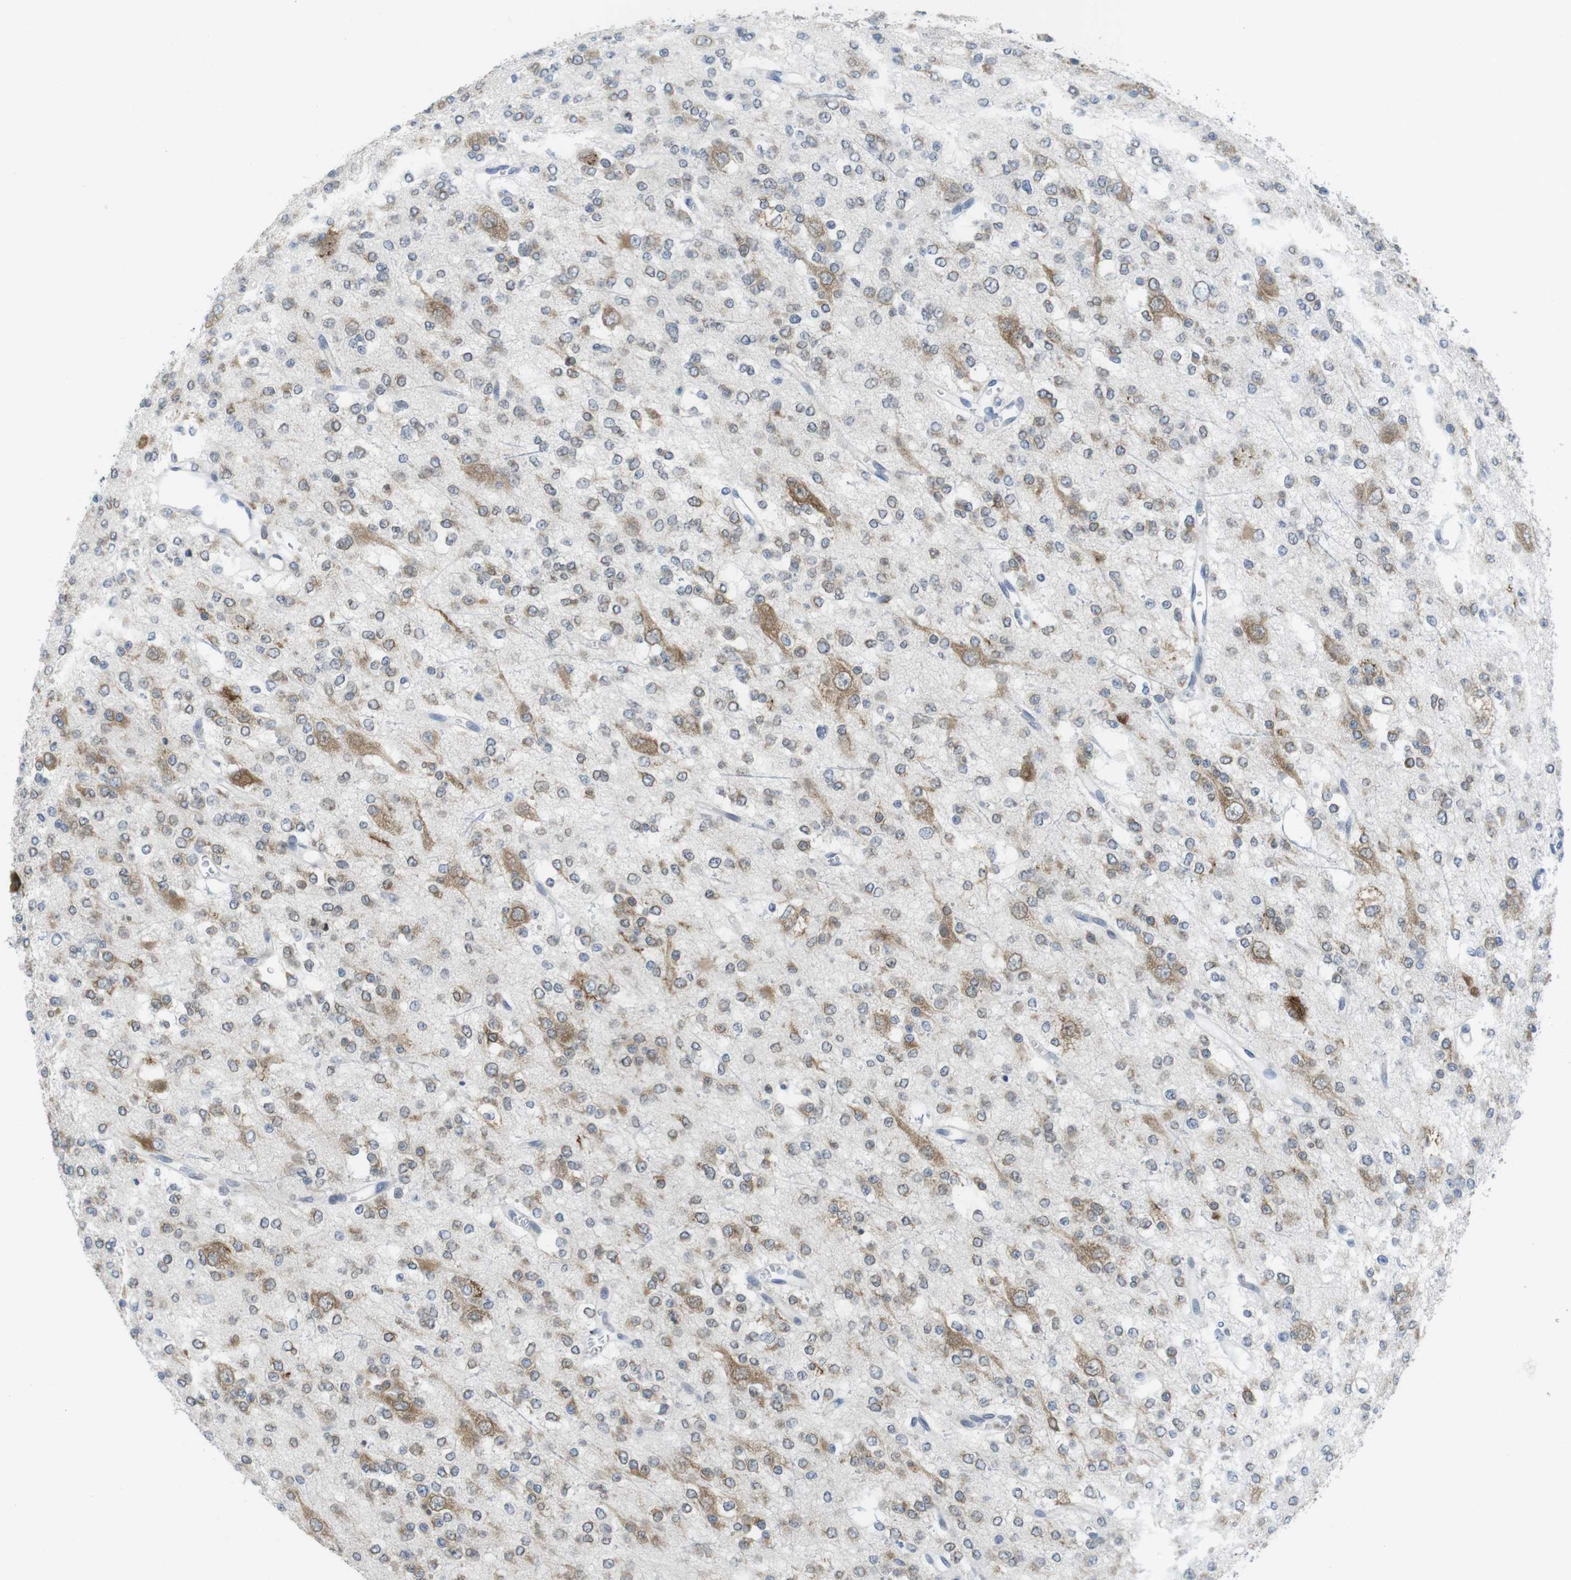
{"staining": {"intensity": "moderate", "quantity": "<25%", "location": "cytoplasmic/membranous"}, "tissue": "glioma", "cell_type": "Tumor cells", "image_type": "cancer", "snomed": [{"axis": "morphology", "description": "Glioma, malignant, Low grade"}, {"axis": "topography", "description": "Brain"}], "caption": "Immunohistochemical staining of glioma exhibits low levels of moderate cytoplasmic/membranous protein positivity in about <25% of tumor cells.", "gene": "ERGIC3", "patient": {"sex": "male", "age": 38}}